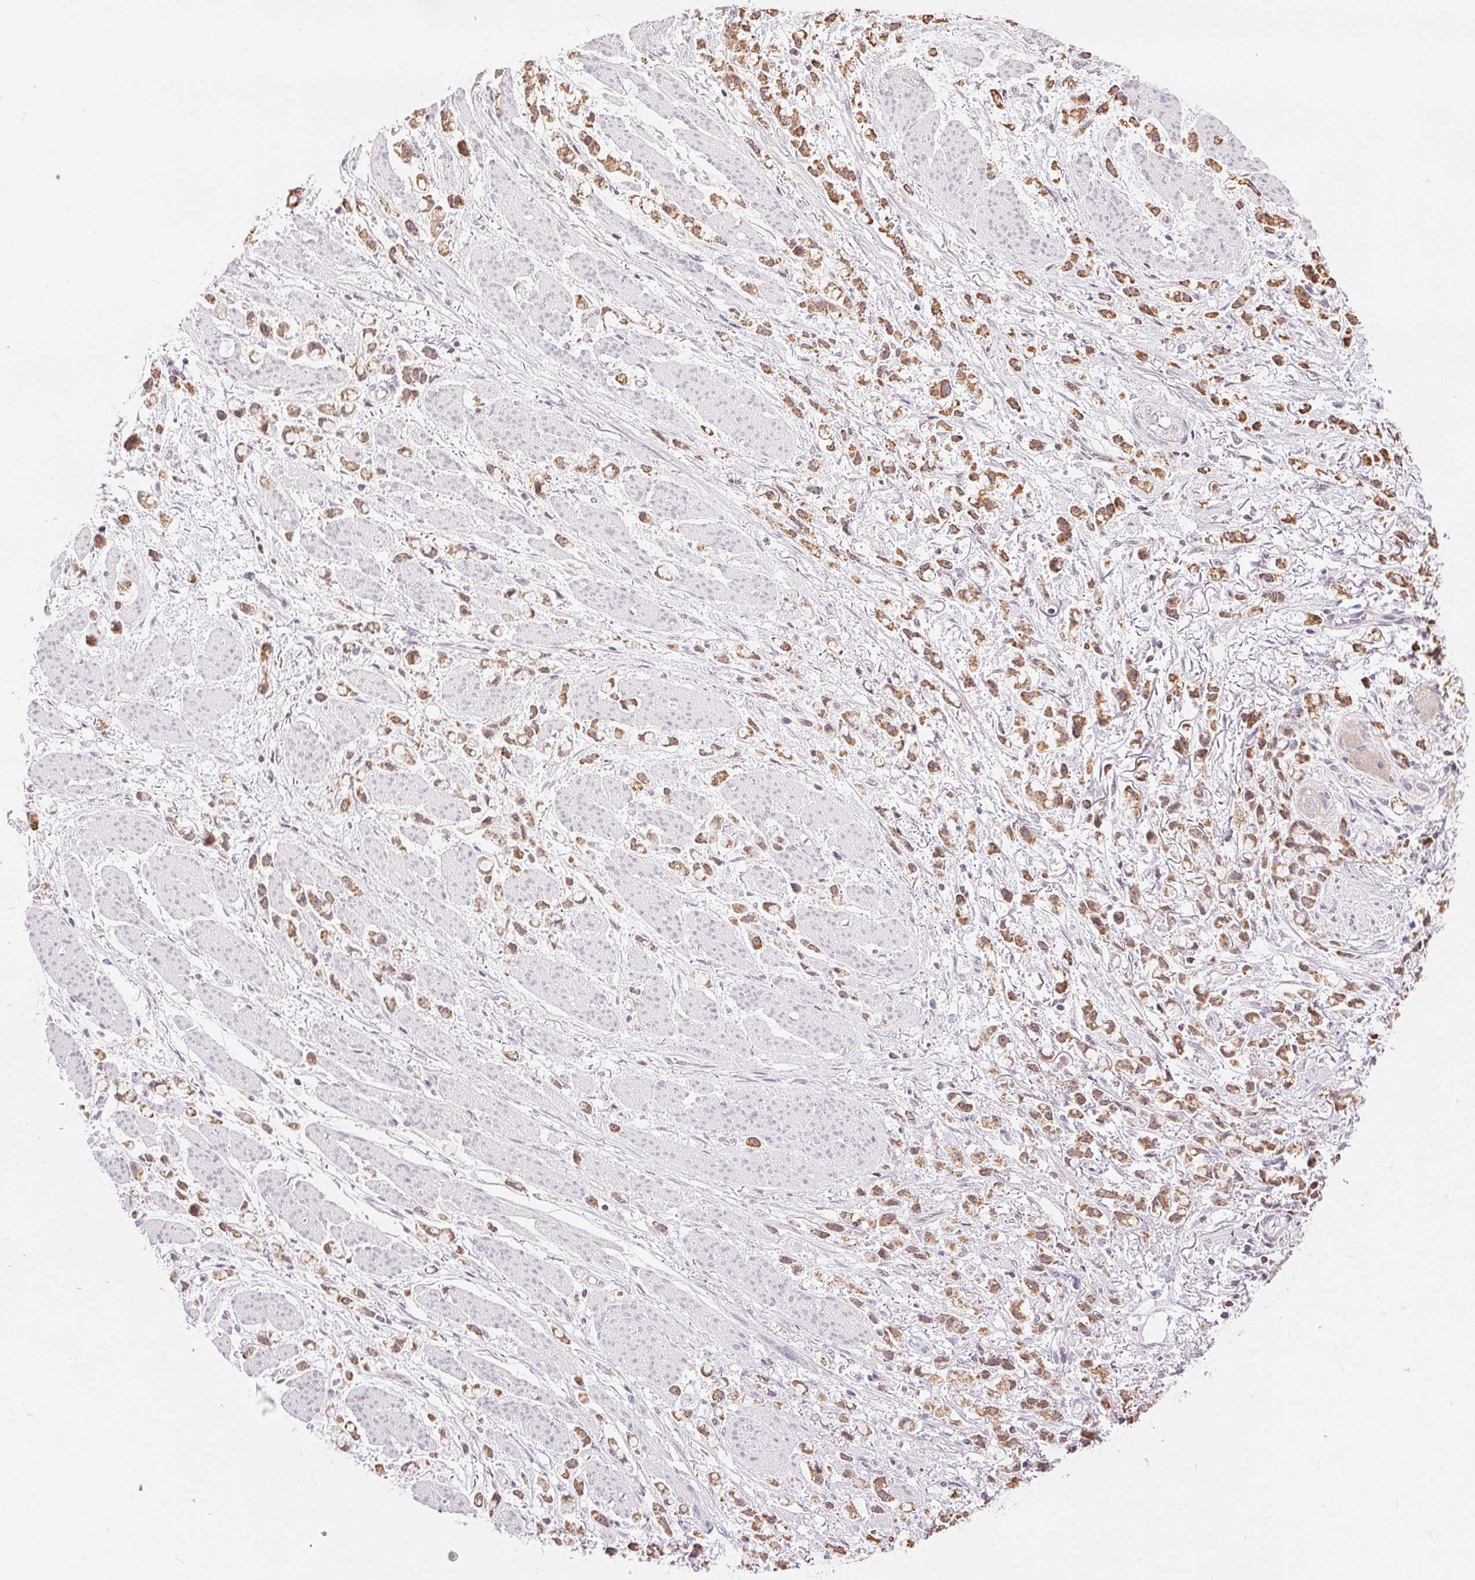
{"staining": {"intensity": "moderate", "quantity": ">75%", "location": "cytoplasmic/membranous"}, "tissue": "stomach cancer", "cell_type": "Tumor cells", "image_type": "cancer", "snomed": [{"axis": "morphology", "description": "Adenocarcinoma, NOS"}, {"axis": "topography", "description": "Stomach"}], "caption": "IHC histopathology image of neoplastic tissue: stomach adenocarcinoma stained using IHC reveals medium levels of moderate protein expression localized specifically in the cytoplasmic/membranous of tumor cells, appearing as a cytoplasmic/membranous brown color.", "gene": "POU2F2", "patient": {"sex": "female", "age": 81}}